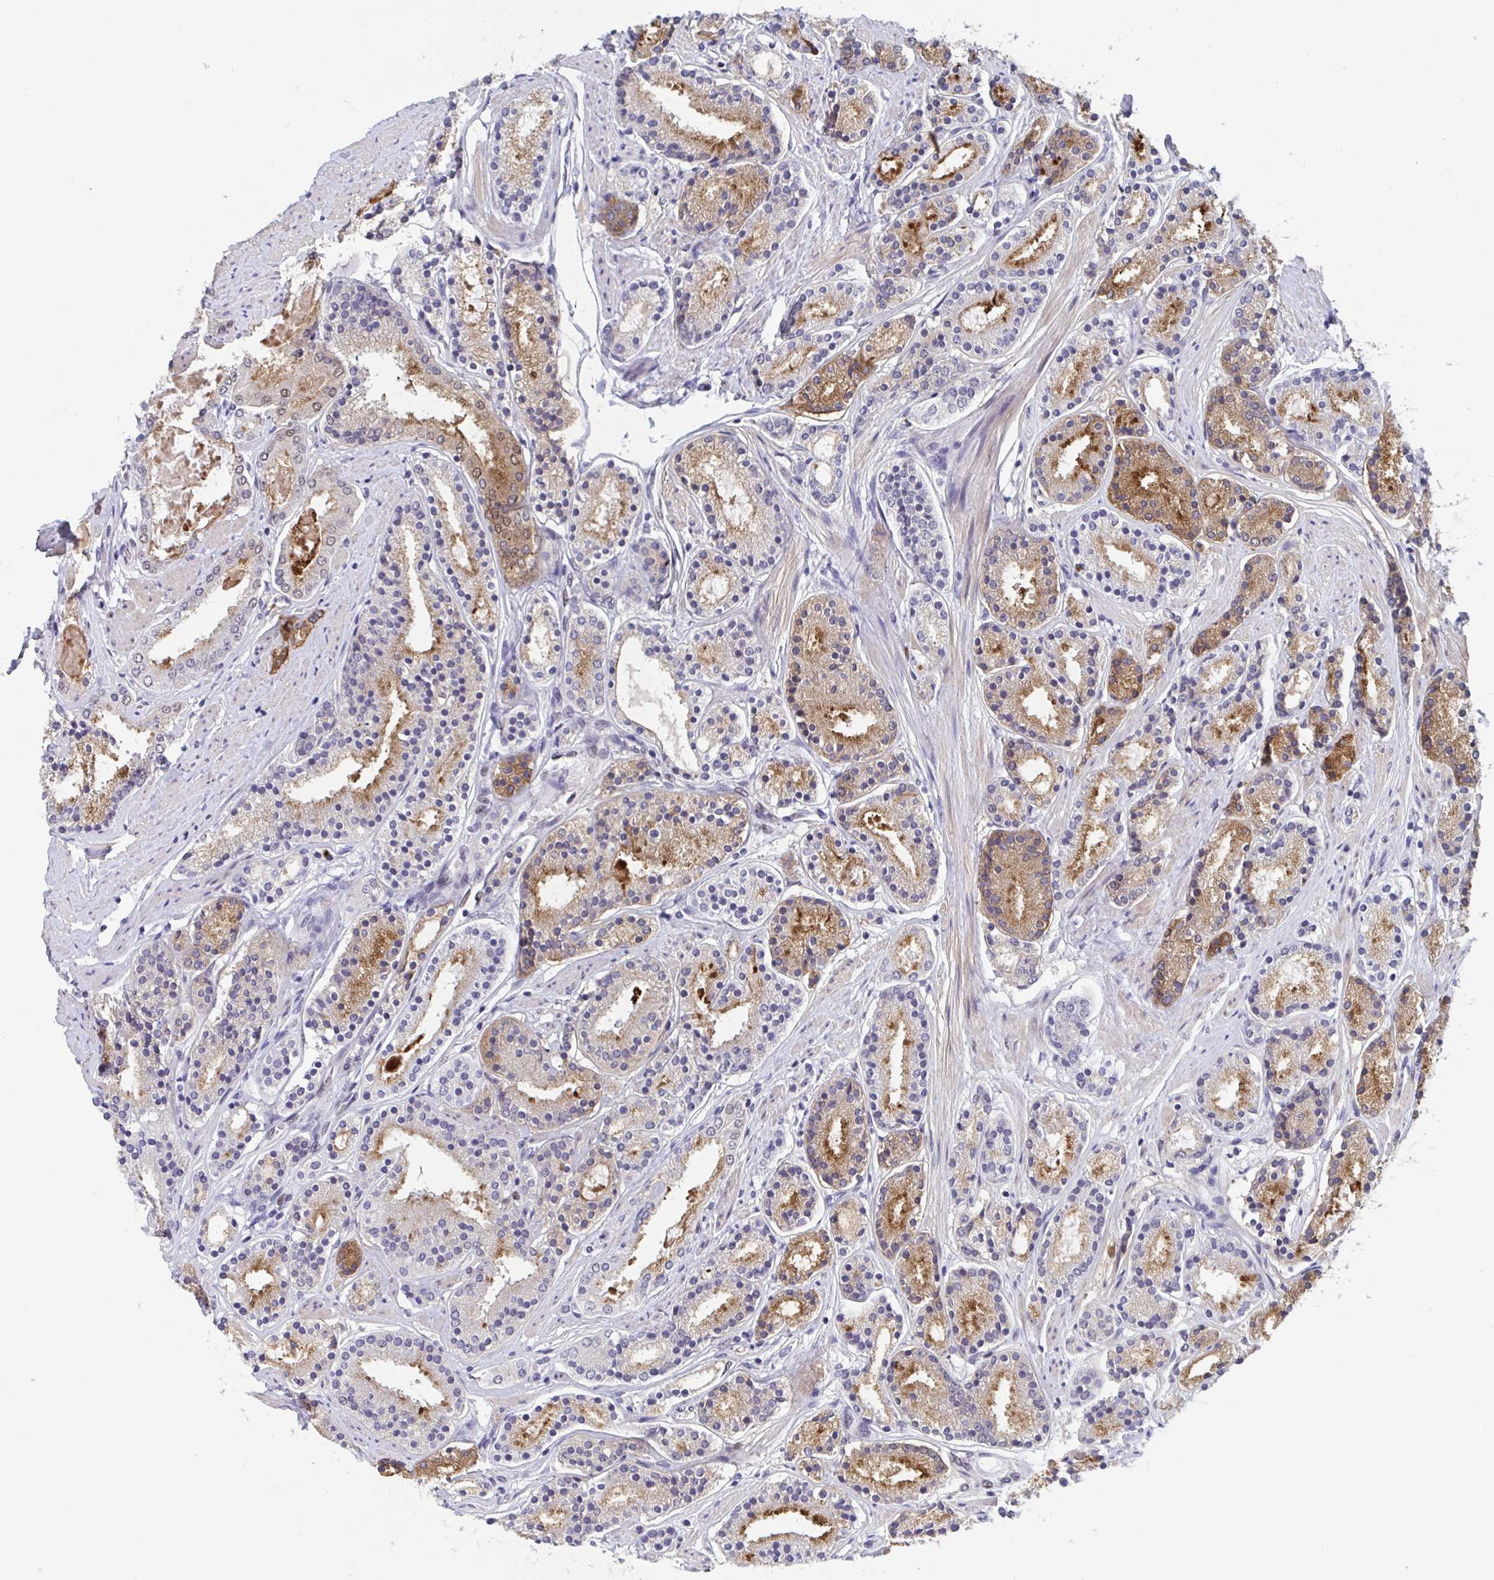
{"staining": {"intensity": "moderate", "quantity": "25%-75%", "location": "cytoplasmic/membranous"}, "tissue": "prostate cancer", "cell_type": "Tumor cells", "image_type": "cancer", "snomed": [{"axis": "morphology", "description": "Adenocarcinoma, High grade"}, {"axis": "topography", "description": "Prostate"}], "caption": "Tumor cells exhibit medium levels of moderate cytoplasmic/membranous staining in about 25%-75% of cells in human high-grade adenocarcinoma (prostate).", "gene": "JDP2", "patient": {"sex": "male", "age": 63}}